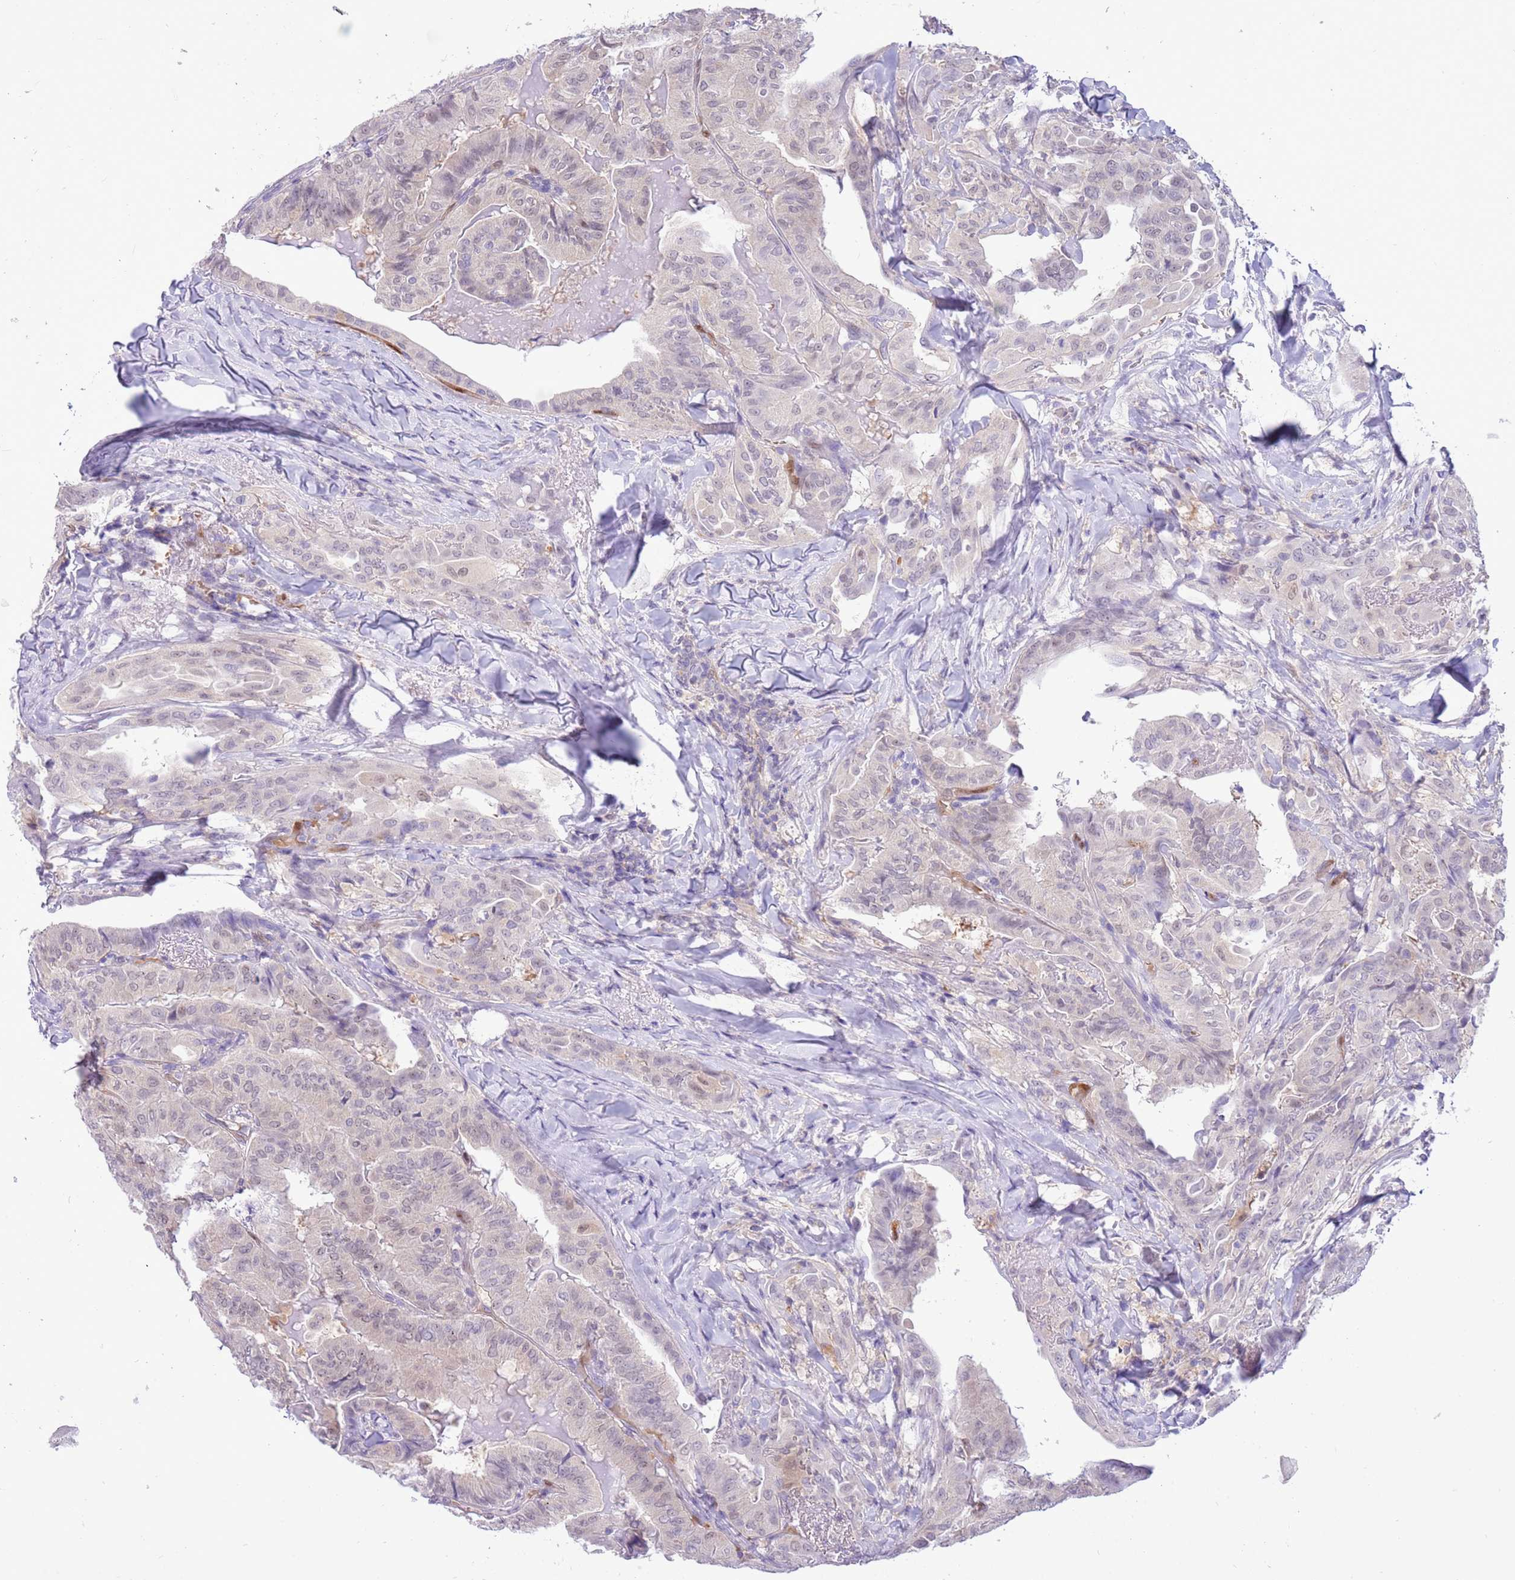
{"staining": {"intensity": "weak", "quantity": "<25%", "location": "nuclear"}, "tissue": "thyroid cancer", "cell_type": "Tumor cells", "image_type": "cancer", "snomed": [{"axis": "morphology", "description": "Papillary adenocarcinoma, NOS"}, {"axis": "topography", "description": "Thyroid gland"}], "caption": "Tumor cells show no significant expression in thyroid cancer (papillary adenocarcinoma).", "gene": "DDI2", "patient": {"sex": "female", "age": 68}}